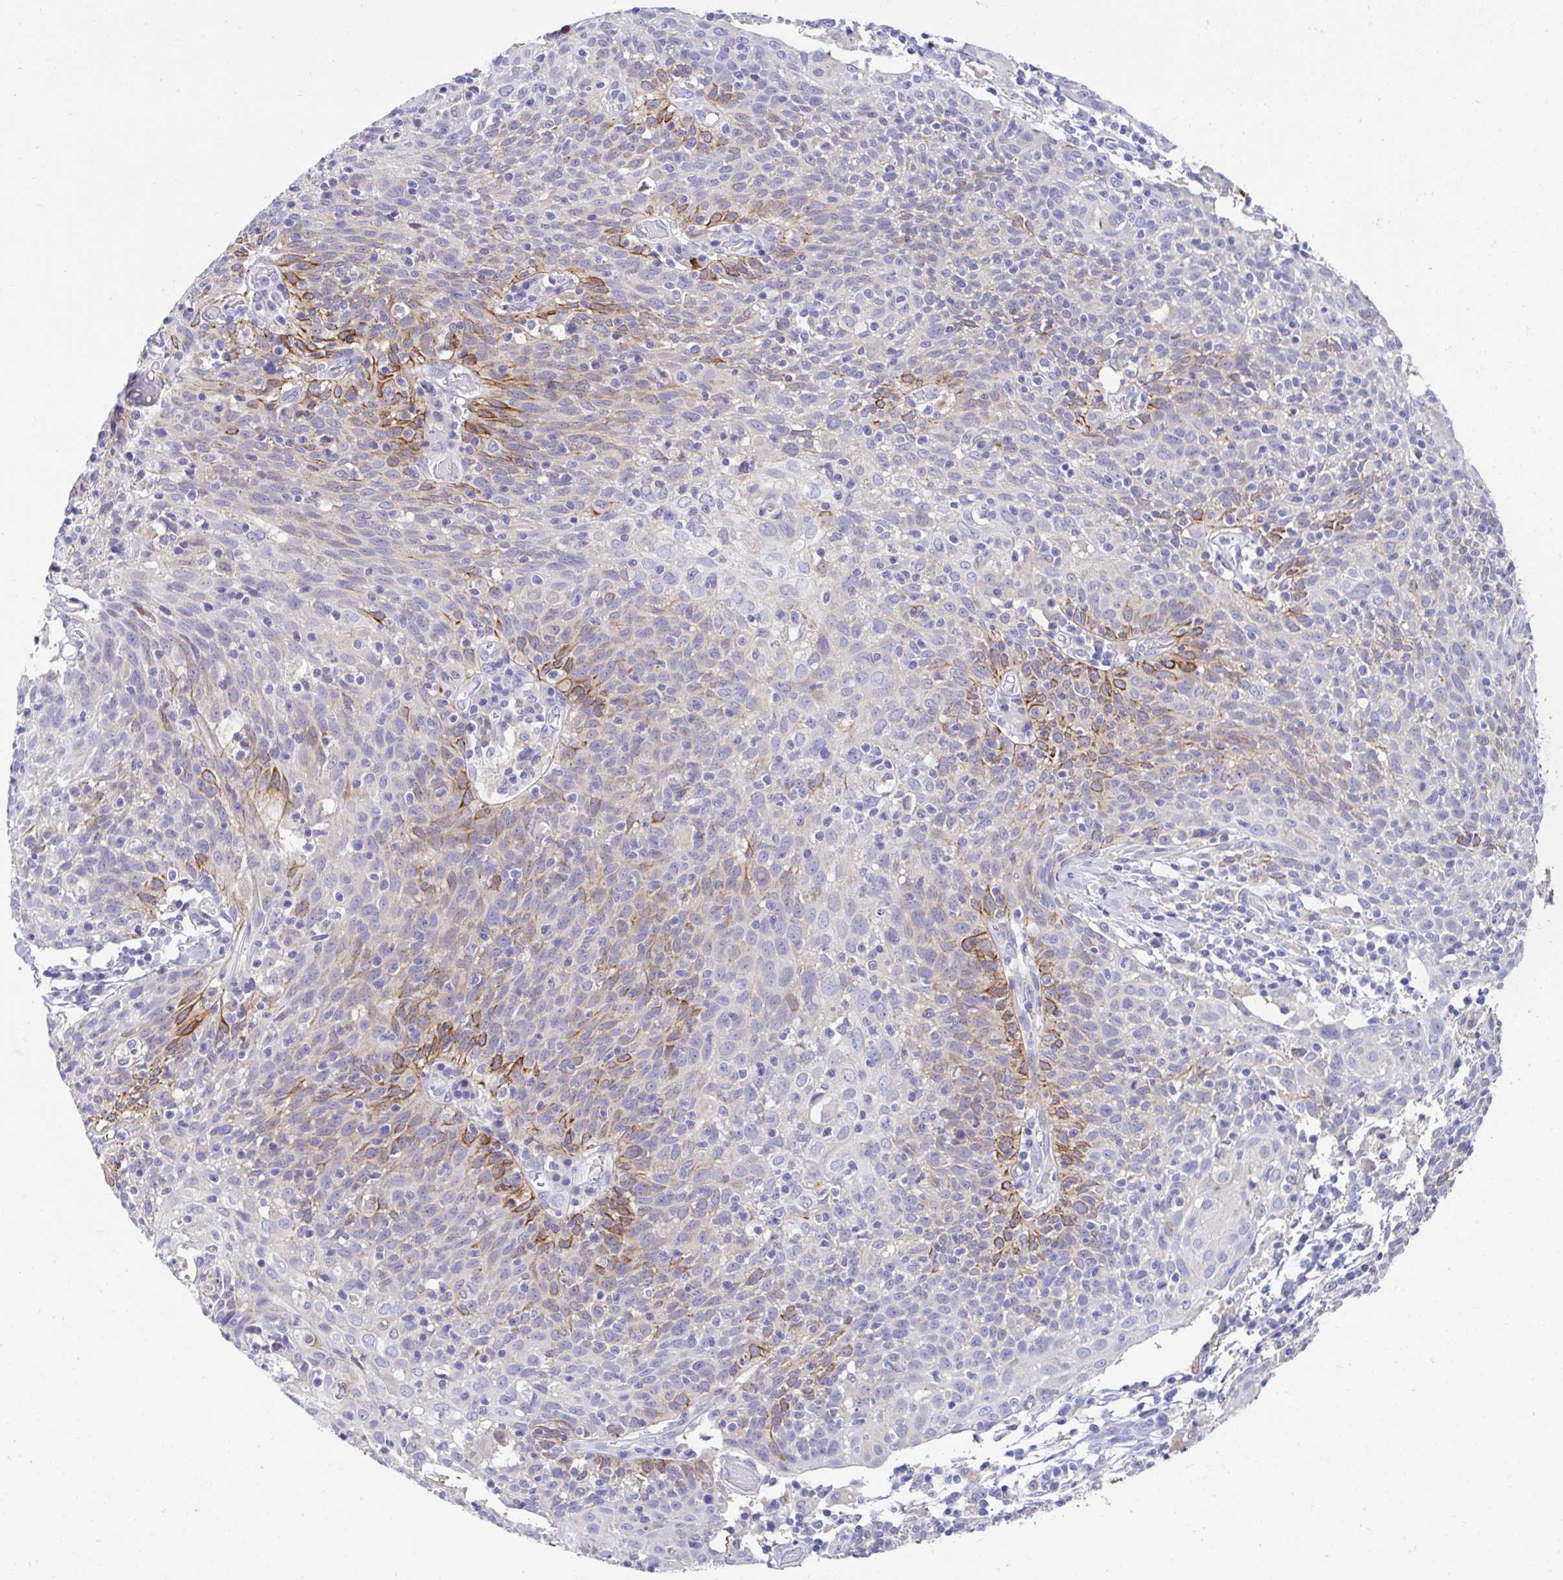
{"staining": {"intensity": "moderate", "quantity": "<25%", "location": "cytoplasmic/membranous"}, "tissue": "cervical cancer", "cell_type": "Tumor cells", "image_type": "cancer", "snomed": [{"axis": "morphology", "description": "Squamous cell carcinoma, NOS"}, {"axis": "topography", "description": "Cervix"}], "caption": "Immunohistochemistry image of neoplastic tissue: cervical cancer (squamous cell carcinoma) stained using immunohistochemistry exhibits low levels of moderate protein expression localized specifically in the cytoplasmic/membranous of tumor cells, appearing as a cytoplasmic/membranous brown color.", "gene": "ZNF33A", "patient": {"sex": "female", "age": 52}}